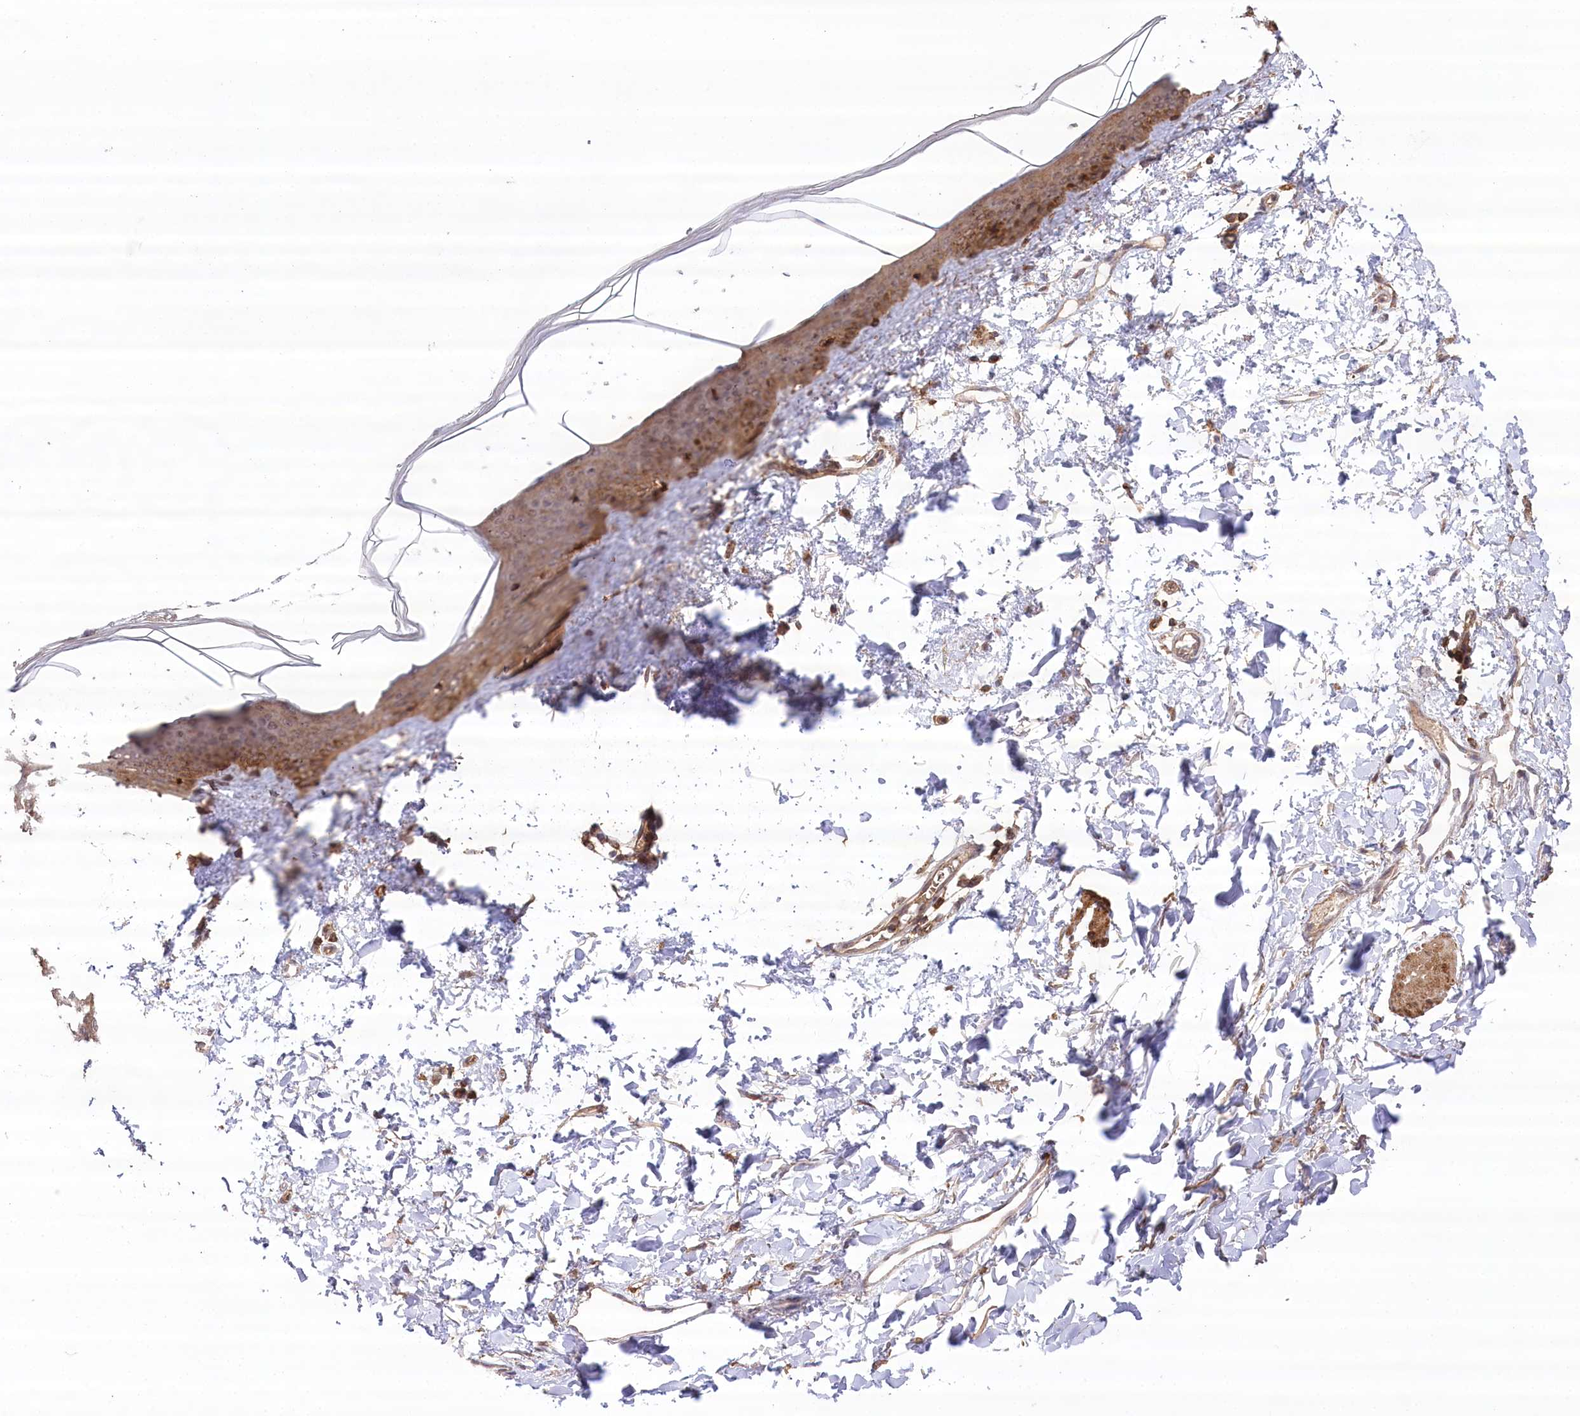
{"staining": {"intensity": "moderate", "quantity": ">75%", "location": "cytoplasmic/membranous"}, "tissue": "skin", "cell_type": "Fibroblasts", "image_type": "normal", "snomed": [{"axis": "morphology", "description": "Normal tissue, NOS"}, {"axis": "topography", "description": "Skin"}], "caption": "Brown immunohistochemical staining in unremarkable skin exhibits moderate cytoplasmic/membranous staining in approximately >75% of fibroblasts. Using DAB (brown) and hematoxylin (blue) stains, captured at high magnification using brightfield microscopy.", "gene": "CCDC91", "patient": {"sex": "female", "age": 58}}